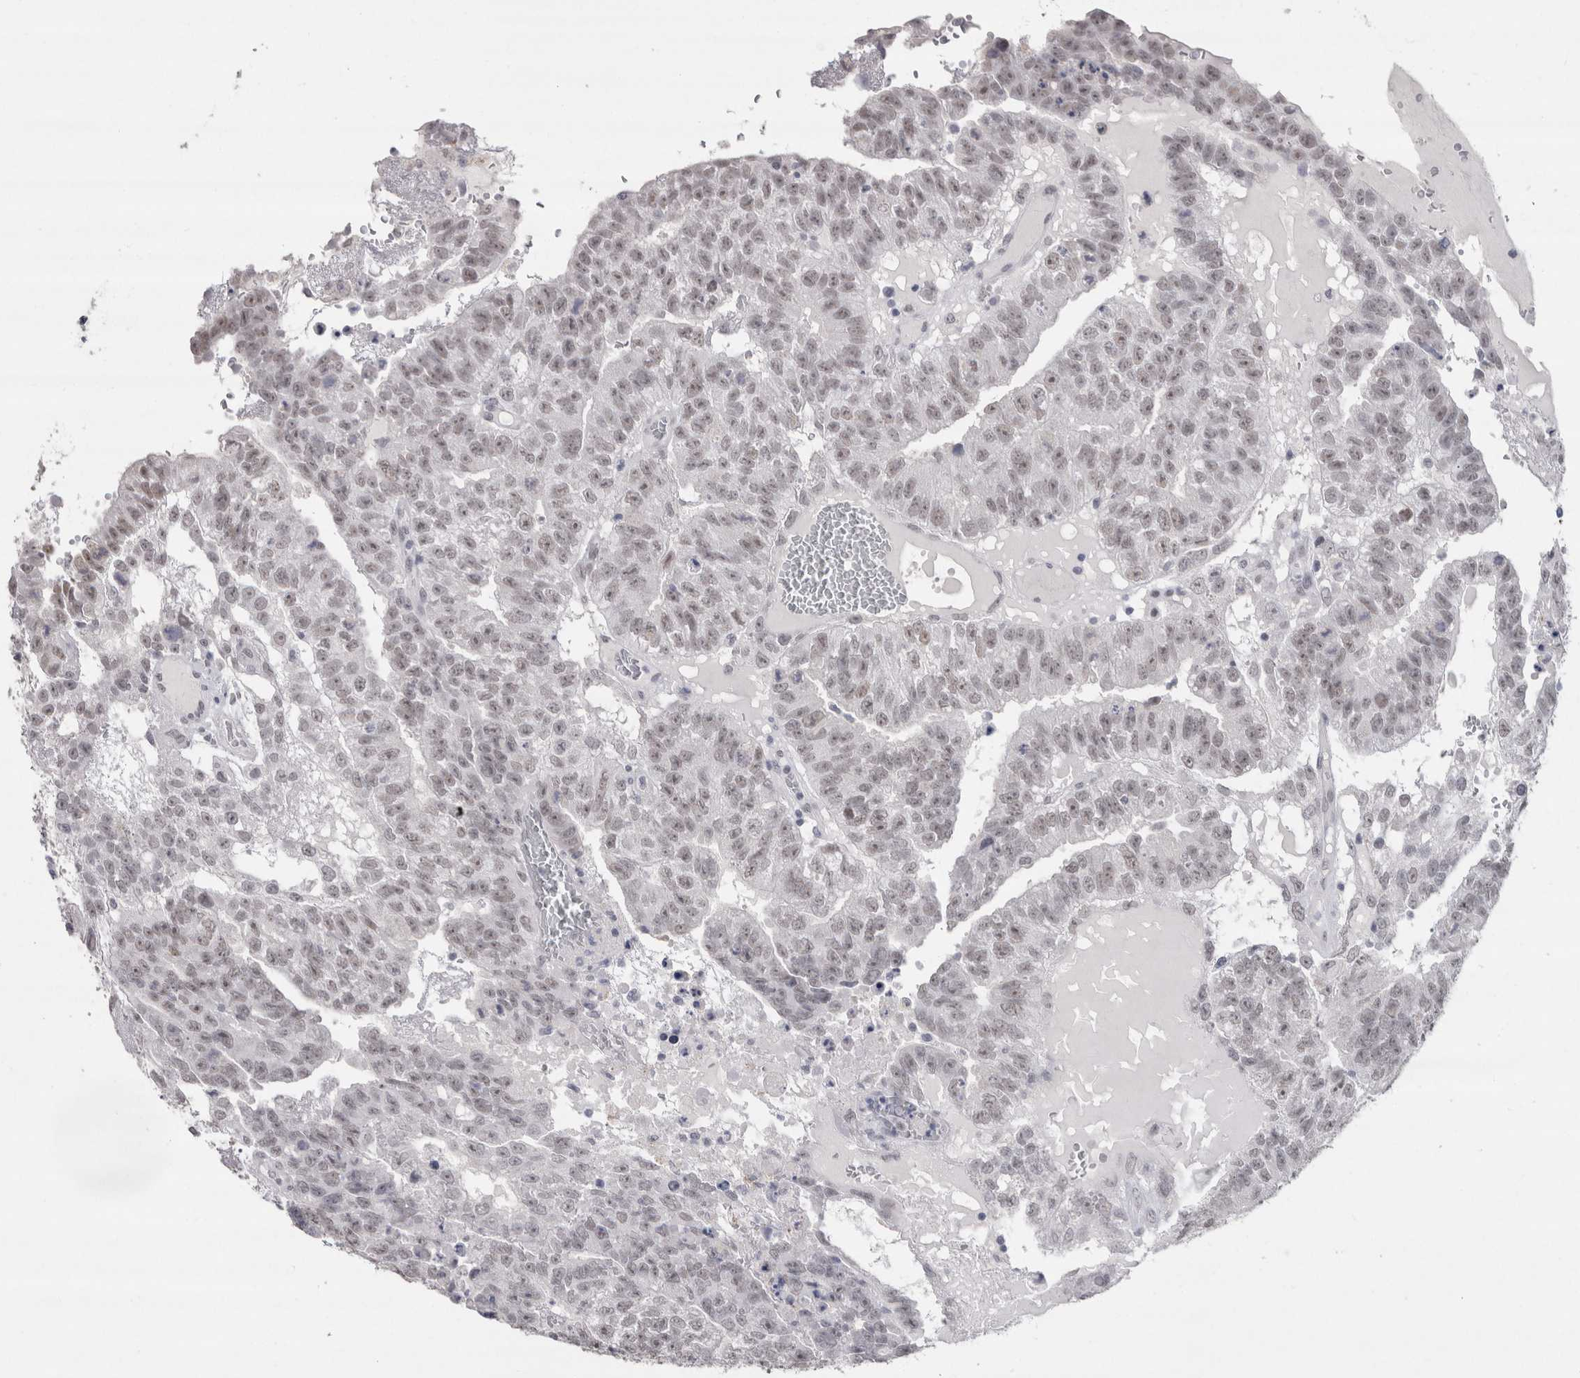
{"staining": {"intensity": "weak", "quantity": ">75%", "location": "nuclear"}, "tissue": "testis cancer", "cell_type": "Tumor cells", "image_type": "cancer", "snomed": [{"axis": "morphology", "description": "Seminoma, NOS"}, {"axis": "morphology", "description": "Carcinoma, Embryonal, NOS"}, {"axis": "topography", "description": "Testis"}], "caption": "Immunohistochemistry (IHC) (DAB (3,3'-diaminobenzidine)) staining of human testis embryonal carcinoma reveals weak nuclear protein staining in approximately >75% of tumor cells. The staining was performed using DAB (3,3'-diaminobenzidine) to visualize the protein expression in brown, while the nuclei were stained in blue with hematoxylin (Magnification: 20x).", "gene": "CDH17", "patient": {"sex": "male", "age": 52}}